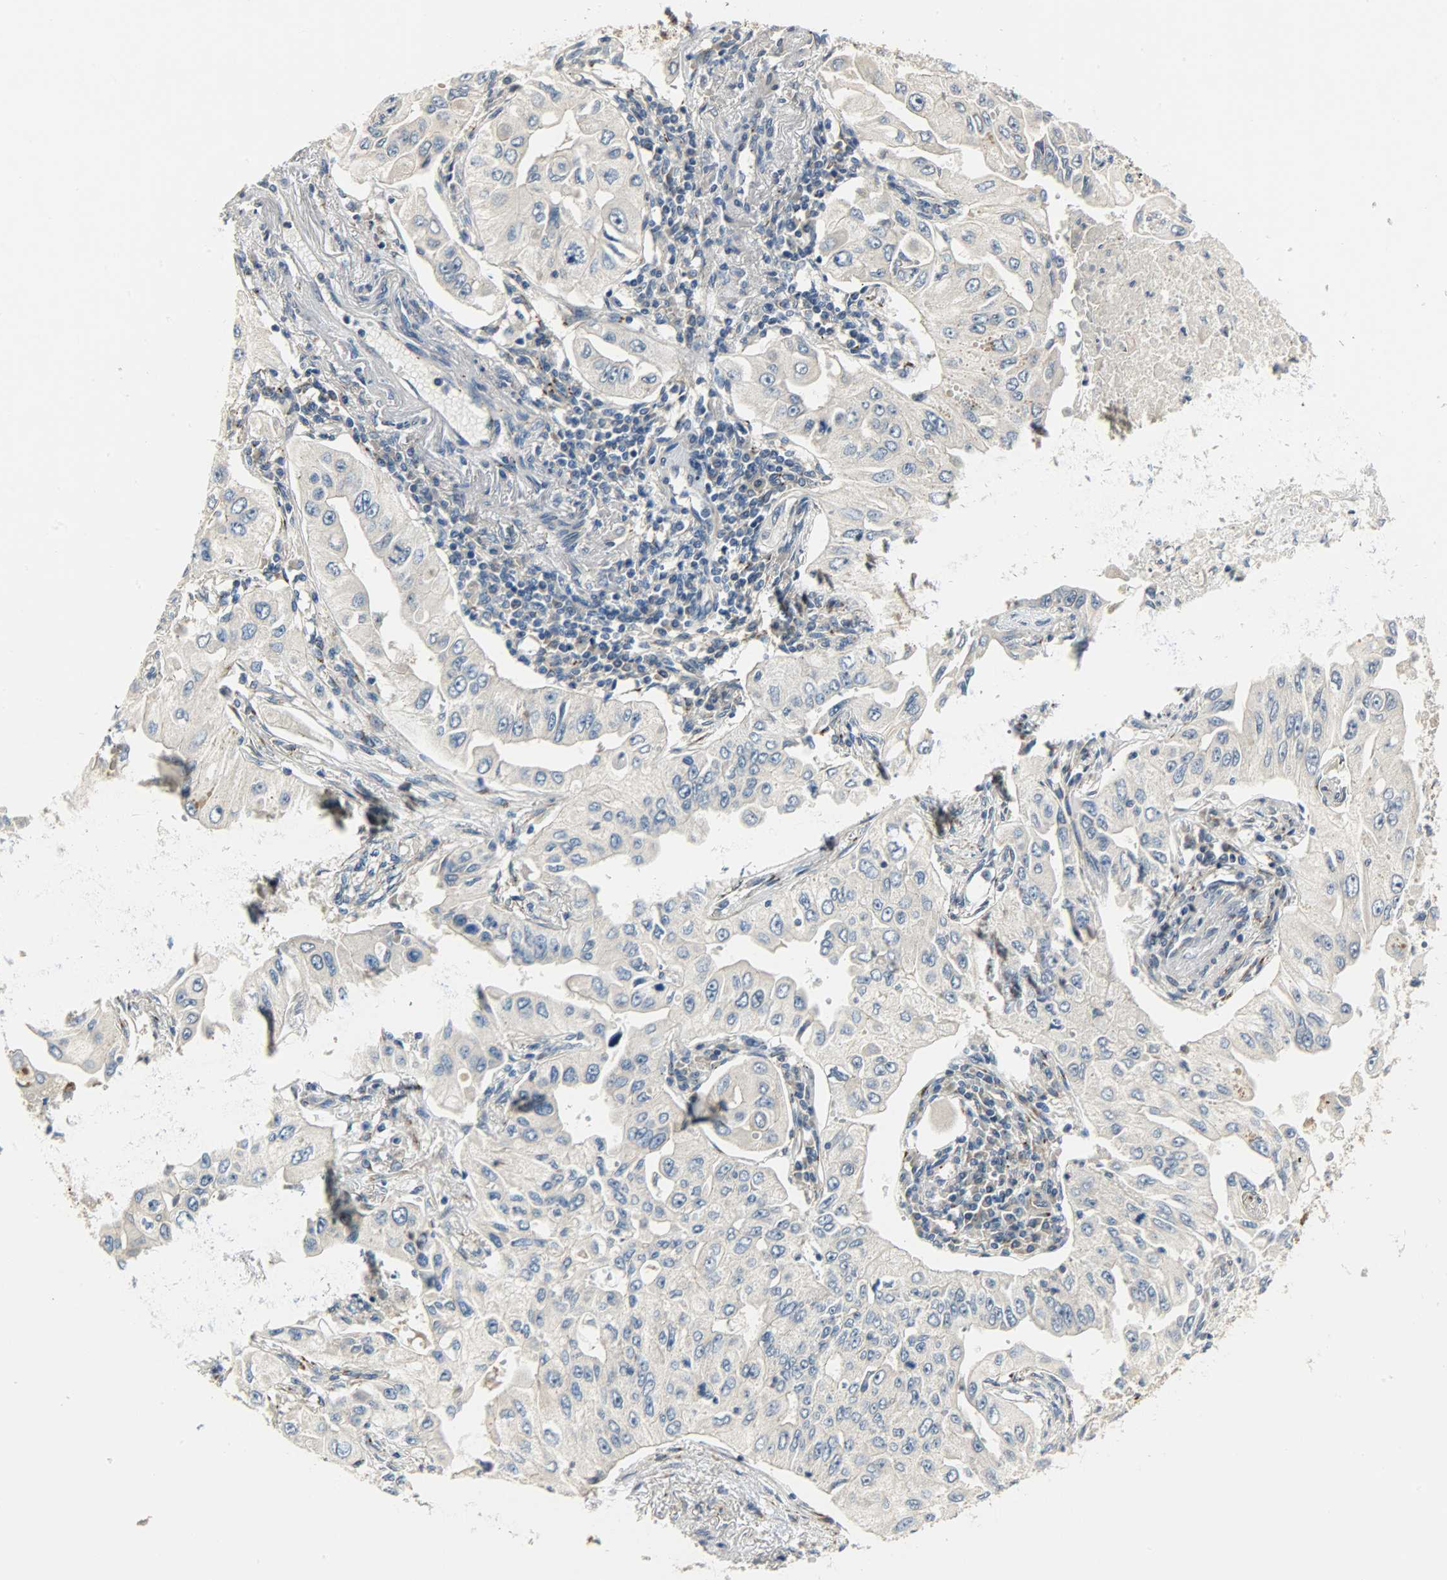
{"staining": {"intensity": "negative", "quantity": "none", "location": "none"}, "tissue": "lung cancer", "cell_type": "Tumor cells", "image_type": "cancer", "snomed": [{"axis": "morphology", "description": "Adenocarcinoma, NOS"}, {"axis": "topography", "description": "Lung"}], "caption": "Human lung adenocarcinoma stained for a protein using immunohistochemistry reveals no staining in tumor cells.", "gene": "KIAA1217", "patient": {"sex": "male", "age": 84}}